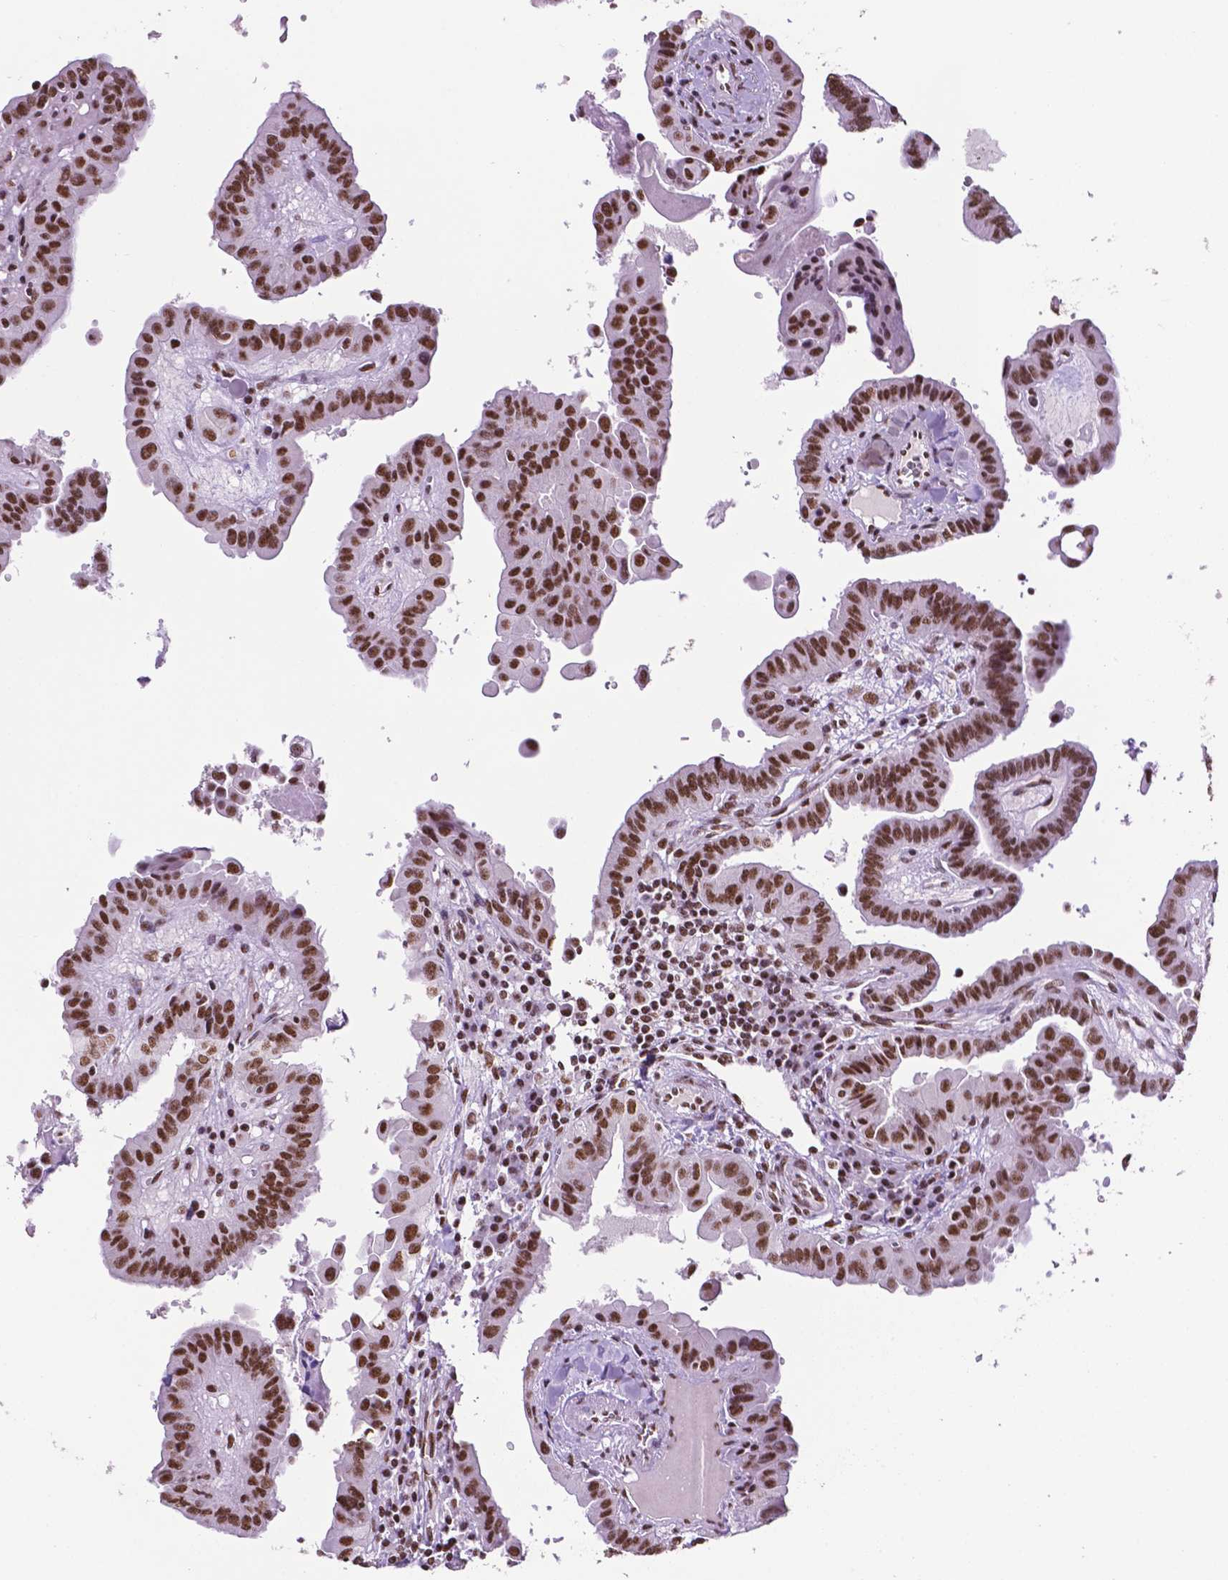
{"staining": {"intensity": "strong", "quantity": ">75%", "location": "nuclear"}, "tissue": "thyroid cancer", "cell_type": "Tumor cells", "image_type": "cancer", "snomed": [{"axis": "morphology", "description": "Papillary adenocarcinoma, NOS"}, {"axis": "topography", "description": "Thyroid gland"}], "caption": "Strong nuclear expression is present in approximately >75% of tumor cells in thyroid cancer (papillary adenocarcinoma).", "gene": "CCAR2", "patient": {"sex": "female", "age": 37}}